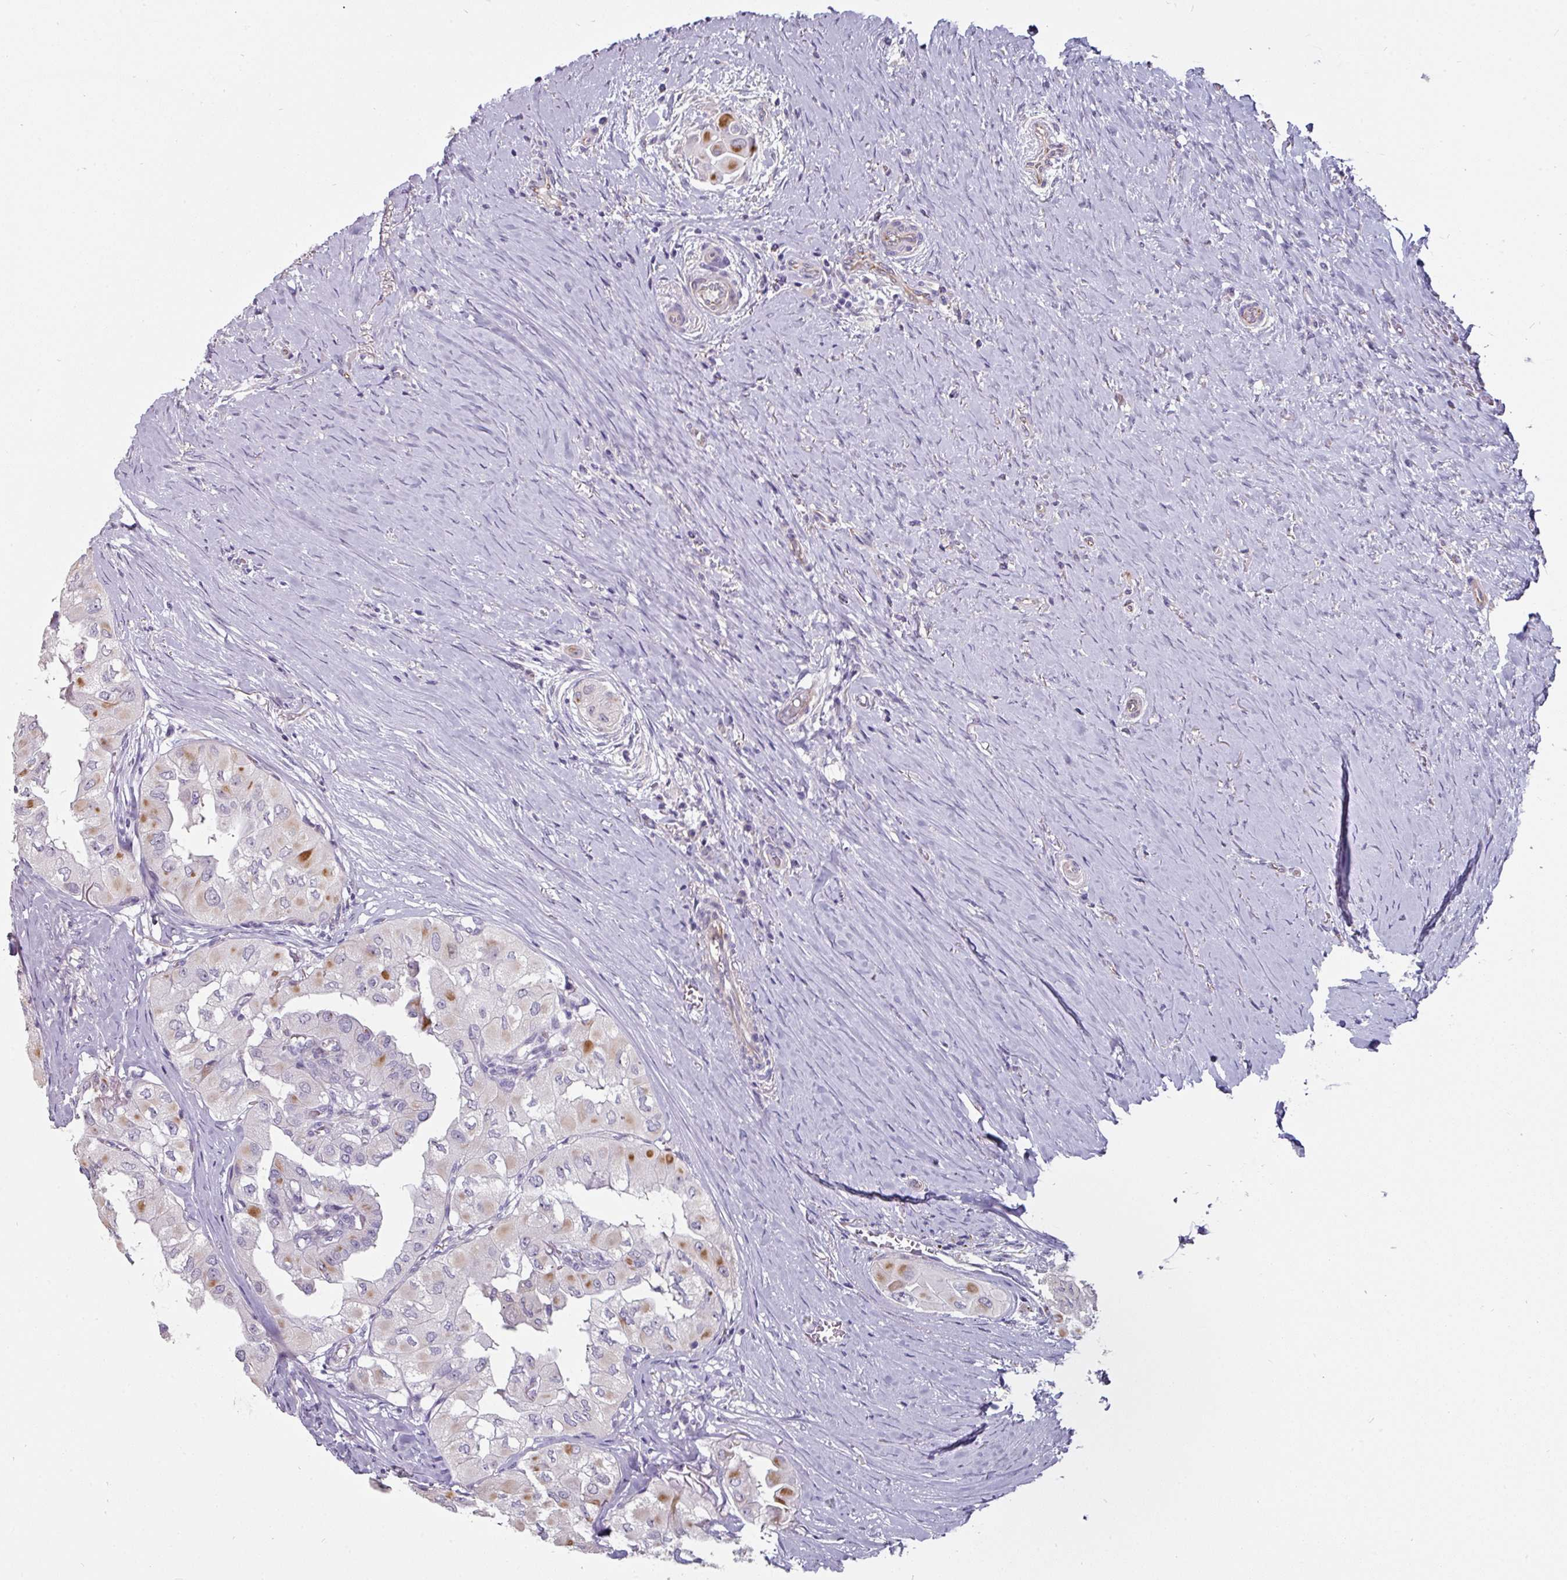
{"staining": {"intensity": "moderate", "quantity": "<25%", "location": "cytoplasmic/membranous"}, "tissue": "thyroid cancer", "cell_type": "Tumor cells", "image_type": "cancer", "snomed": [{"axis": "morphology", "description": "Papillary adenocarcinoma, NOS"}, {"axis": "topography", "description": "Thyroid gland"}], "caption": "Protein staining of thyroid papillary adenocarcinoma tissue shows moderate cytoplasmic/membranous positivity in approximately <25% of tumor cells.", "gene": "EYA3", "patient": {"sex": "female", "age": 59}}